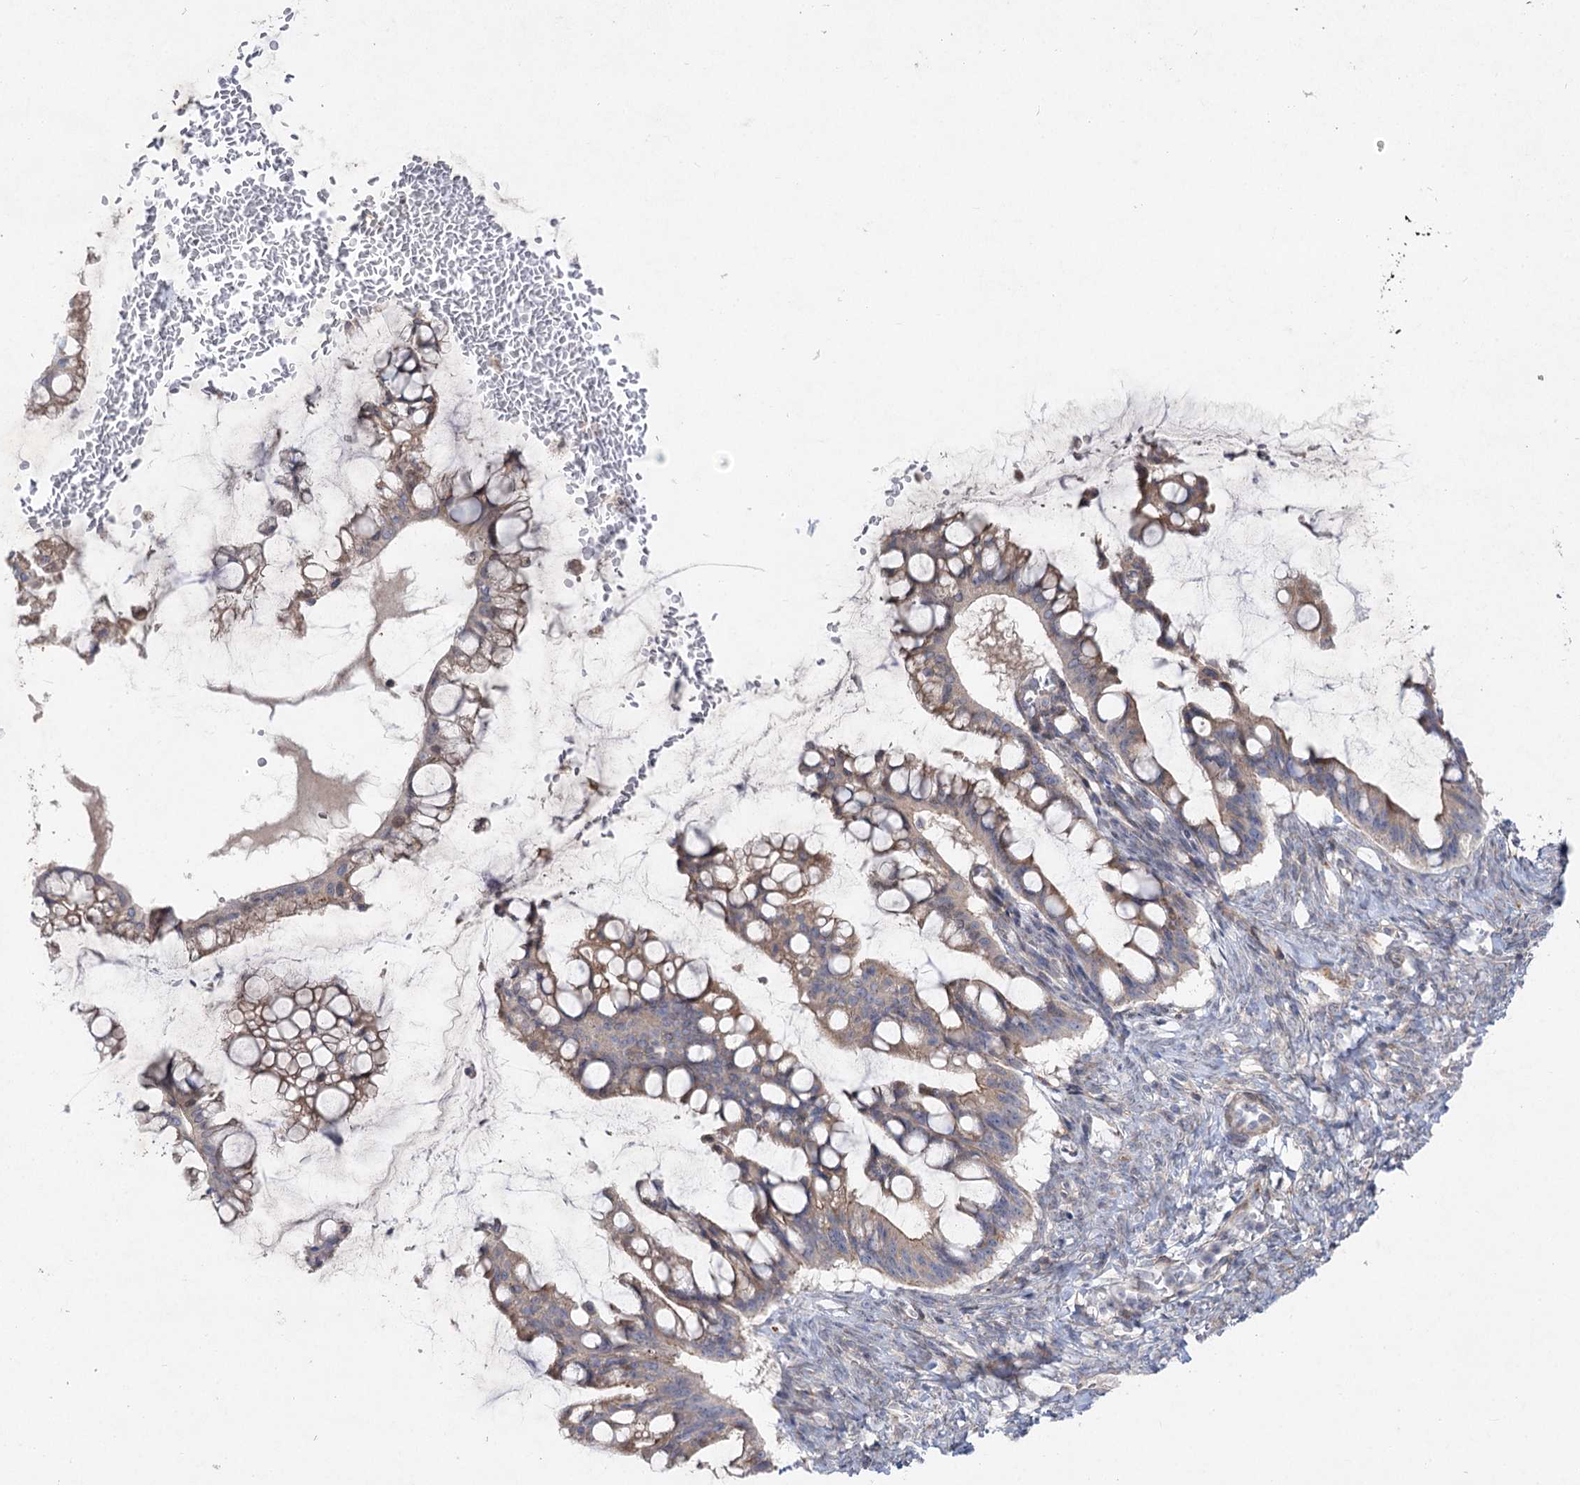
{"staining": {"intensity": "weak", "quantity": ">75%", "location": "cytoplasmic/membranous"}, "tissue": "ovarian cancer", "cell_type": "Tumor cells", "image_type": "cancer", "snomed": [{"axis": "morphology", "description": "Cystadenocarcinoma, mucinous, NOS"}, {"axis": "topography", "description": "Ovary"}], "caption": "Weak cytoplasmic/membranous staining for a protein is seen in about >75% of tumor cells of mucinous cystadenocarcinoma (ovarian) using immunohistochemistry.", "gene": "SH3BP5L", "patient": {"sex": "female", "age": 73}}